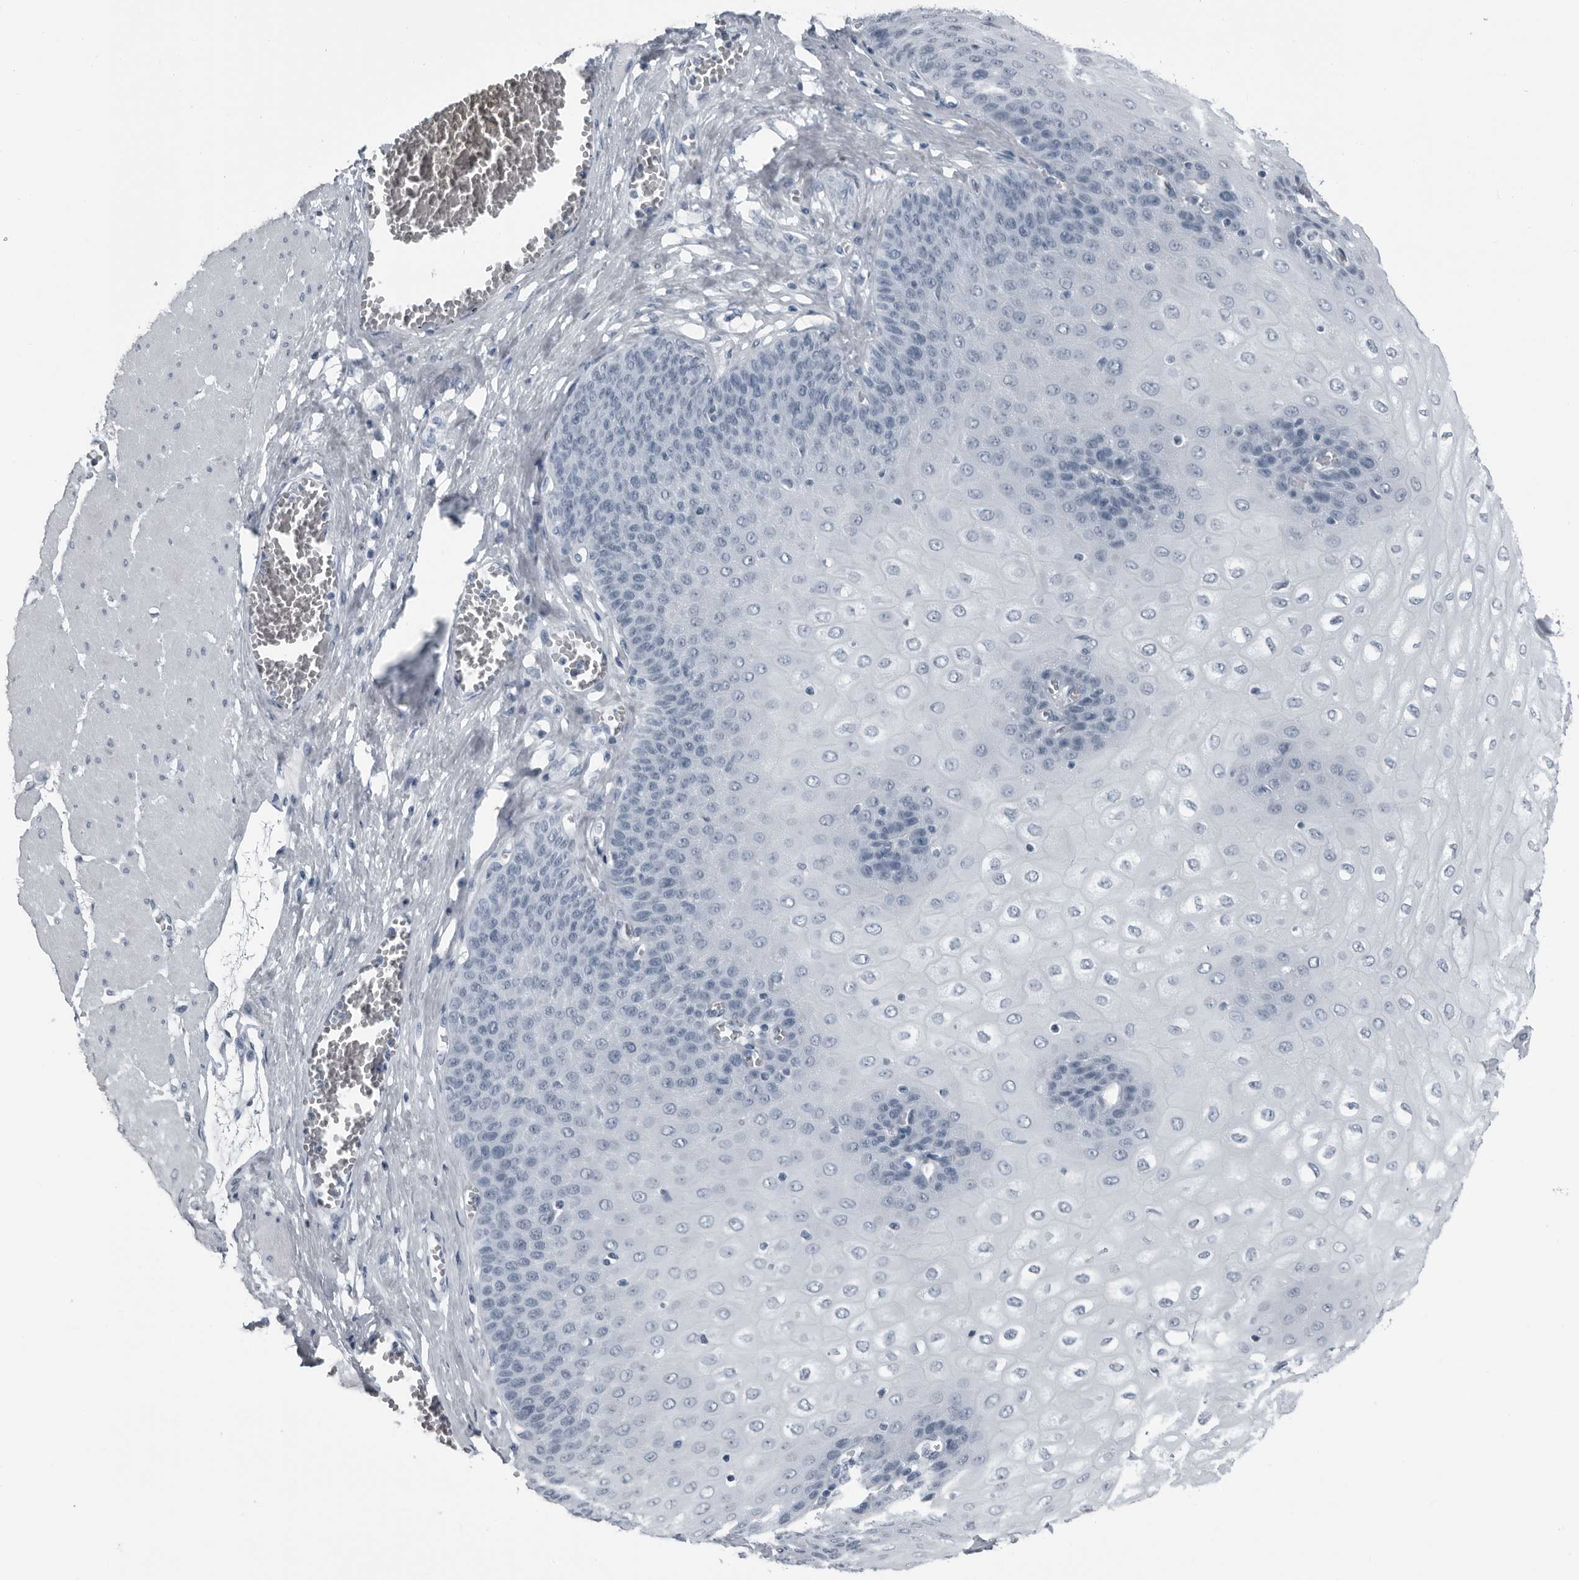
{"staining": {"intensity": "negative", "quantity": "none", "location": "none"}, "tissue": "esophagus", "cell_type": "Squamous epithelial cells", "image_type": "normal", "snomed": [{"axis": "morphology", "description": "Normal tissue, NOS"}, {"axis": "topography", "description": "Esophagus"}], "caption": "Squamous epithelial cells are negative for protein expression in unremarkable human esophagus. (DAB IHC with hematoxylin counter stain).", "gene": "PRSS1", "patient": {"sex": "male", "age": 60}}